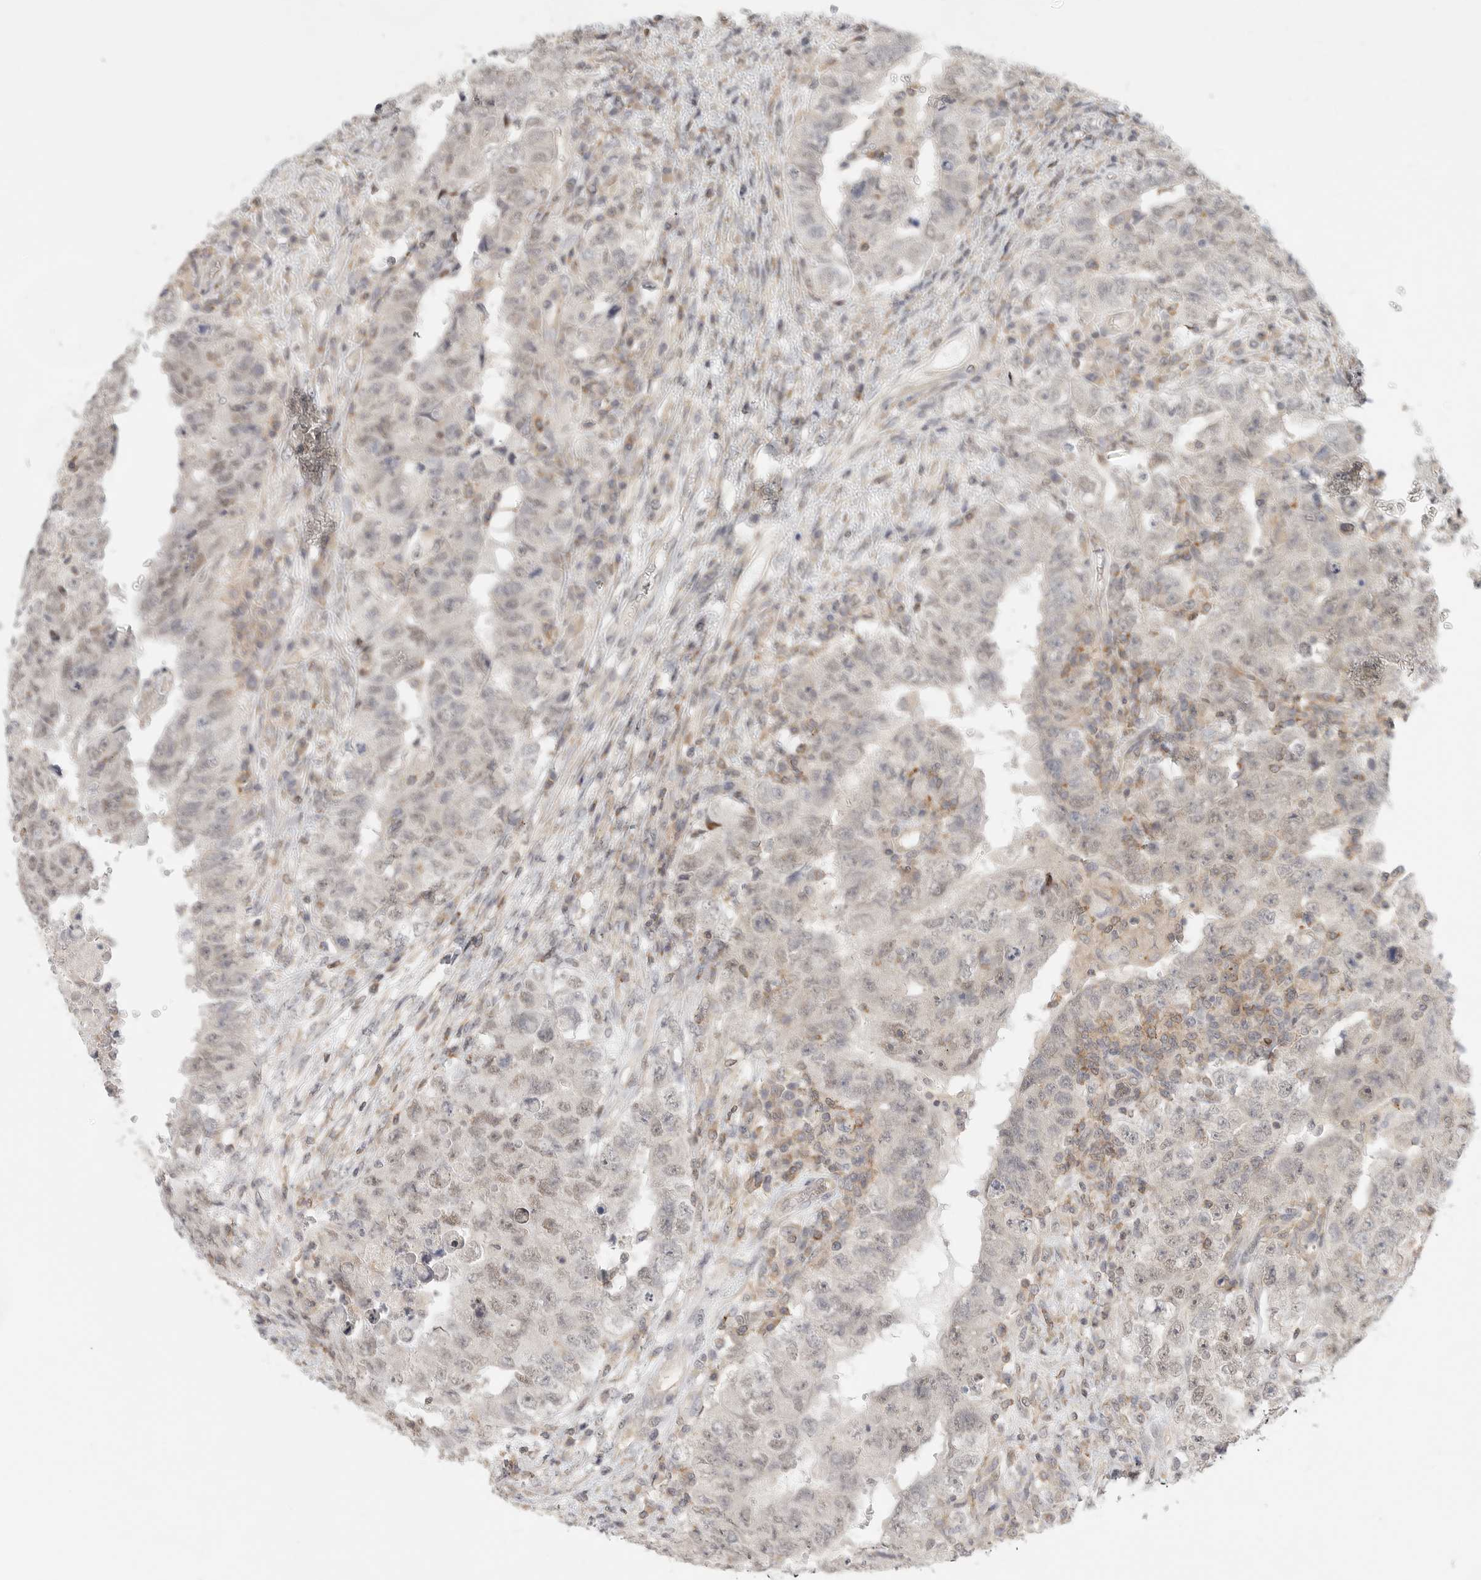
{"staining": {"intensity": "weak", "quantity": "<25%", "location": "nuclear"}, "tissue": "testis cancer", "cell_type": "Tumor cells", "image_type": "cancer", "snomed": [{"axis": "morphology", "description": "Carcinoma, Embryonal, NOS"}, {"axis": "topography", "description": "Testis"}], "caption": "Immunohistochemical staining of human testis cancer exhibits no significant expression in tumor cells.", "gene": "HDAC6", "patient": {"sex": "male", "age": 26}}